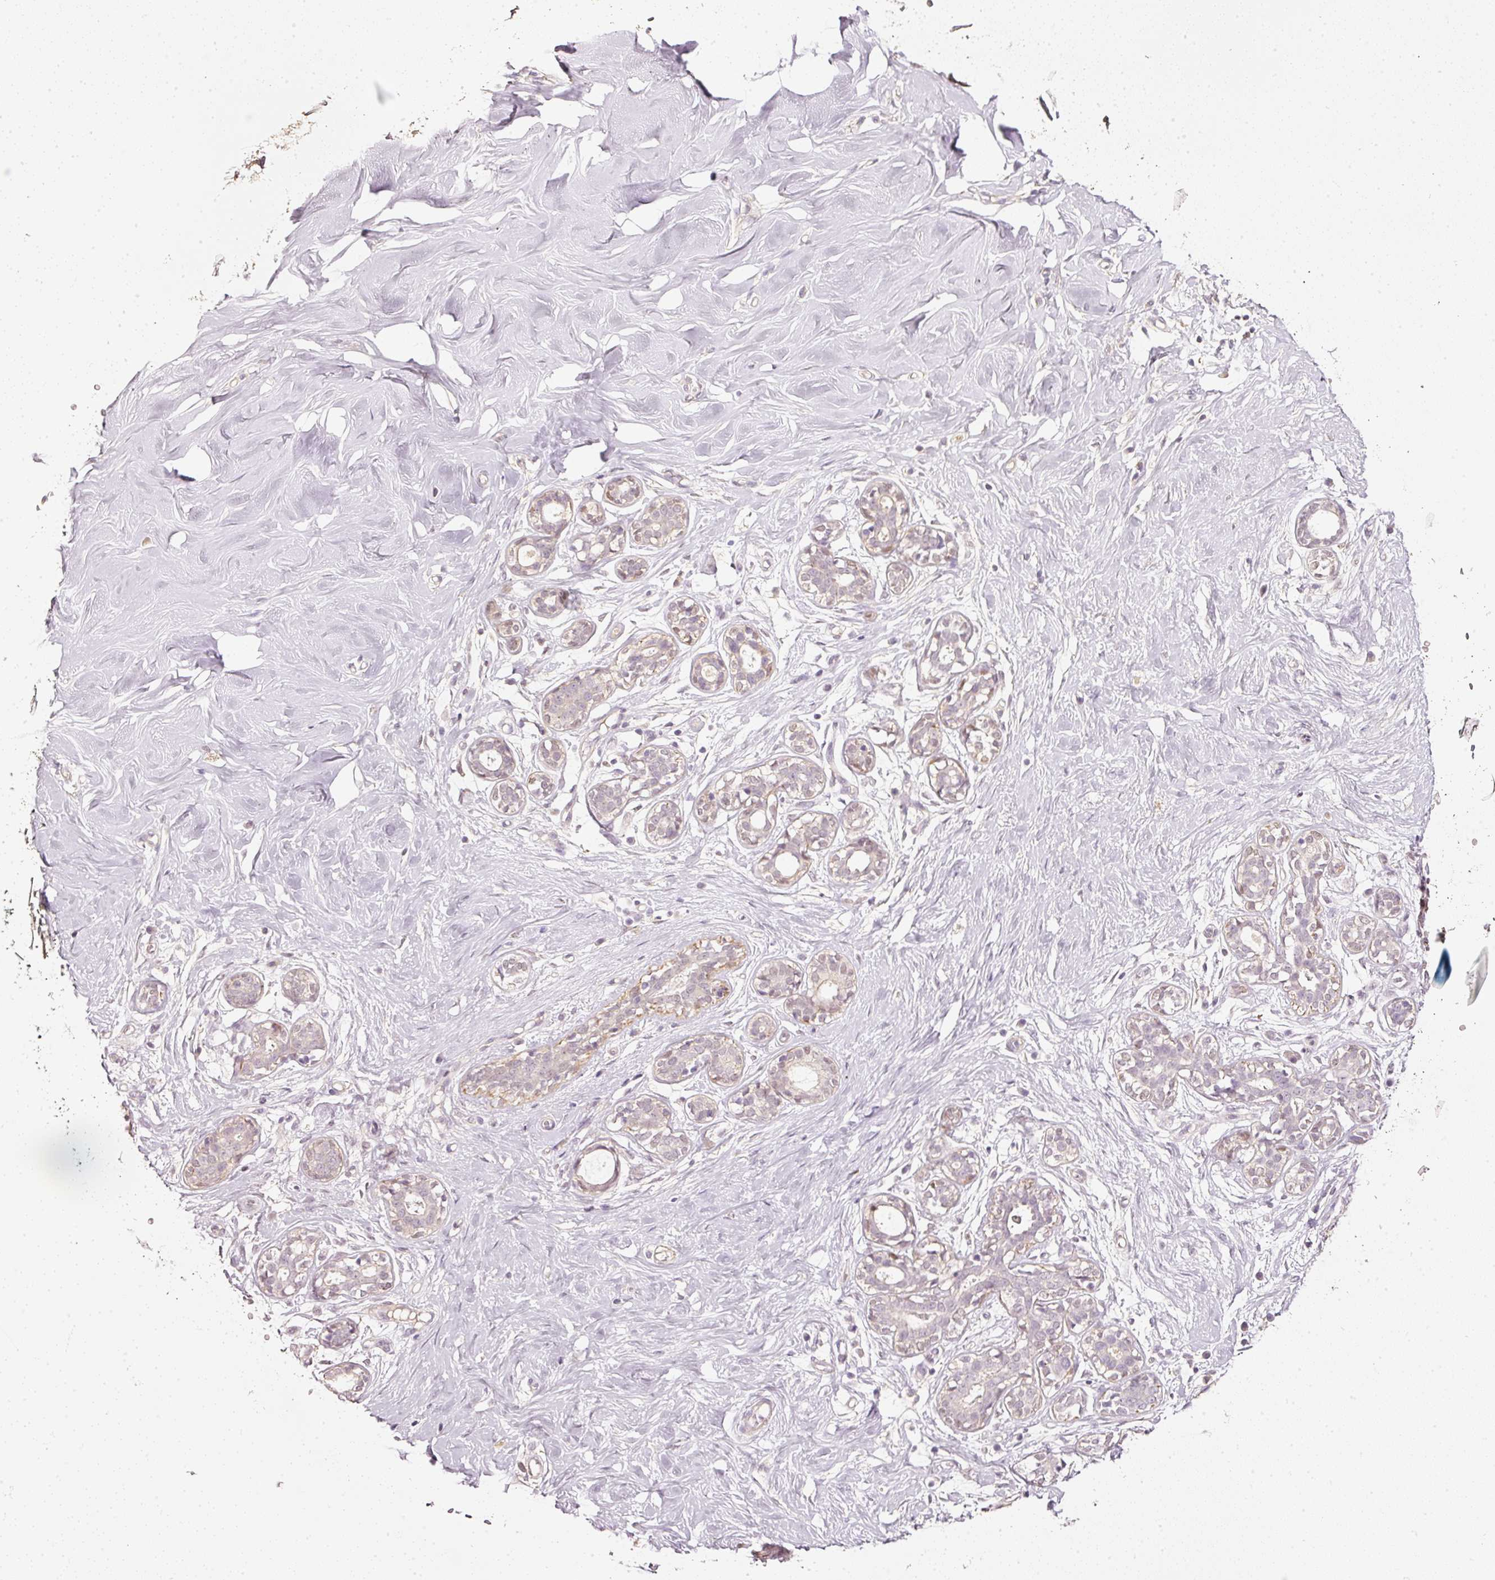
{"staining": {"intensity": "negative", "quantity": "none", "location": "none"}, "tissue": "breast", "cell_type": "Adipocytes", "image_type": "normal", "snomed": [{"axis": "morphology", "description": "Normal tissue, NOS"}, {"axis": "topography", "description": "Breast"}], "caption": "High power microscopy photomicrograph of an IHC micrograph of unremarkable breast, revealing no significant expression in adipocytes. (DAB (3,3'-diaminobenzidine) IHC visualized using brightfield microscopy, high magnification).", "gene": "TOGARAM1", "patient": {"sex": "female", "age": 27}}